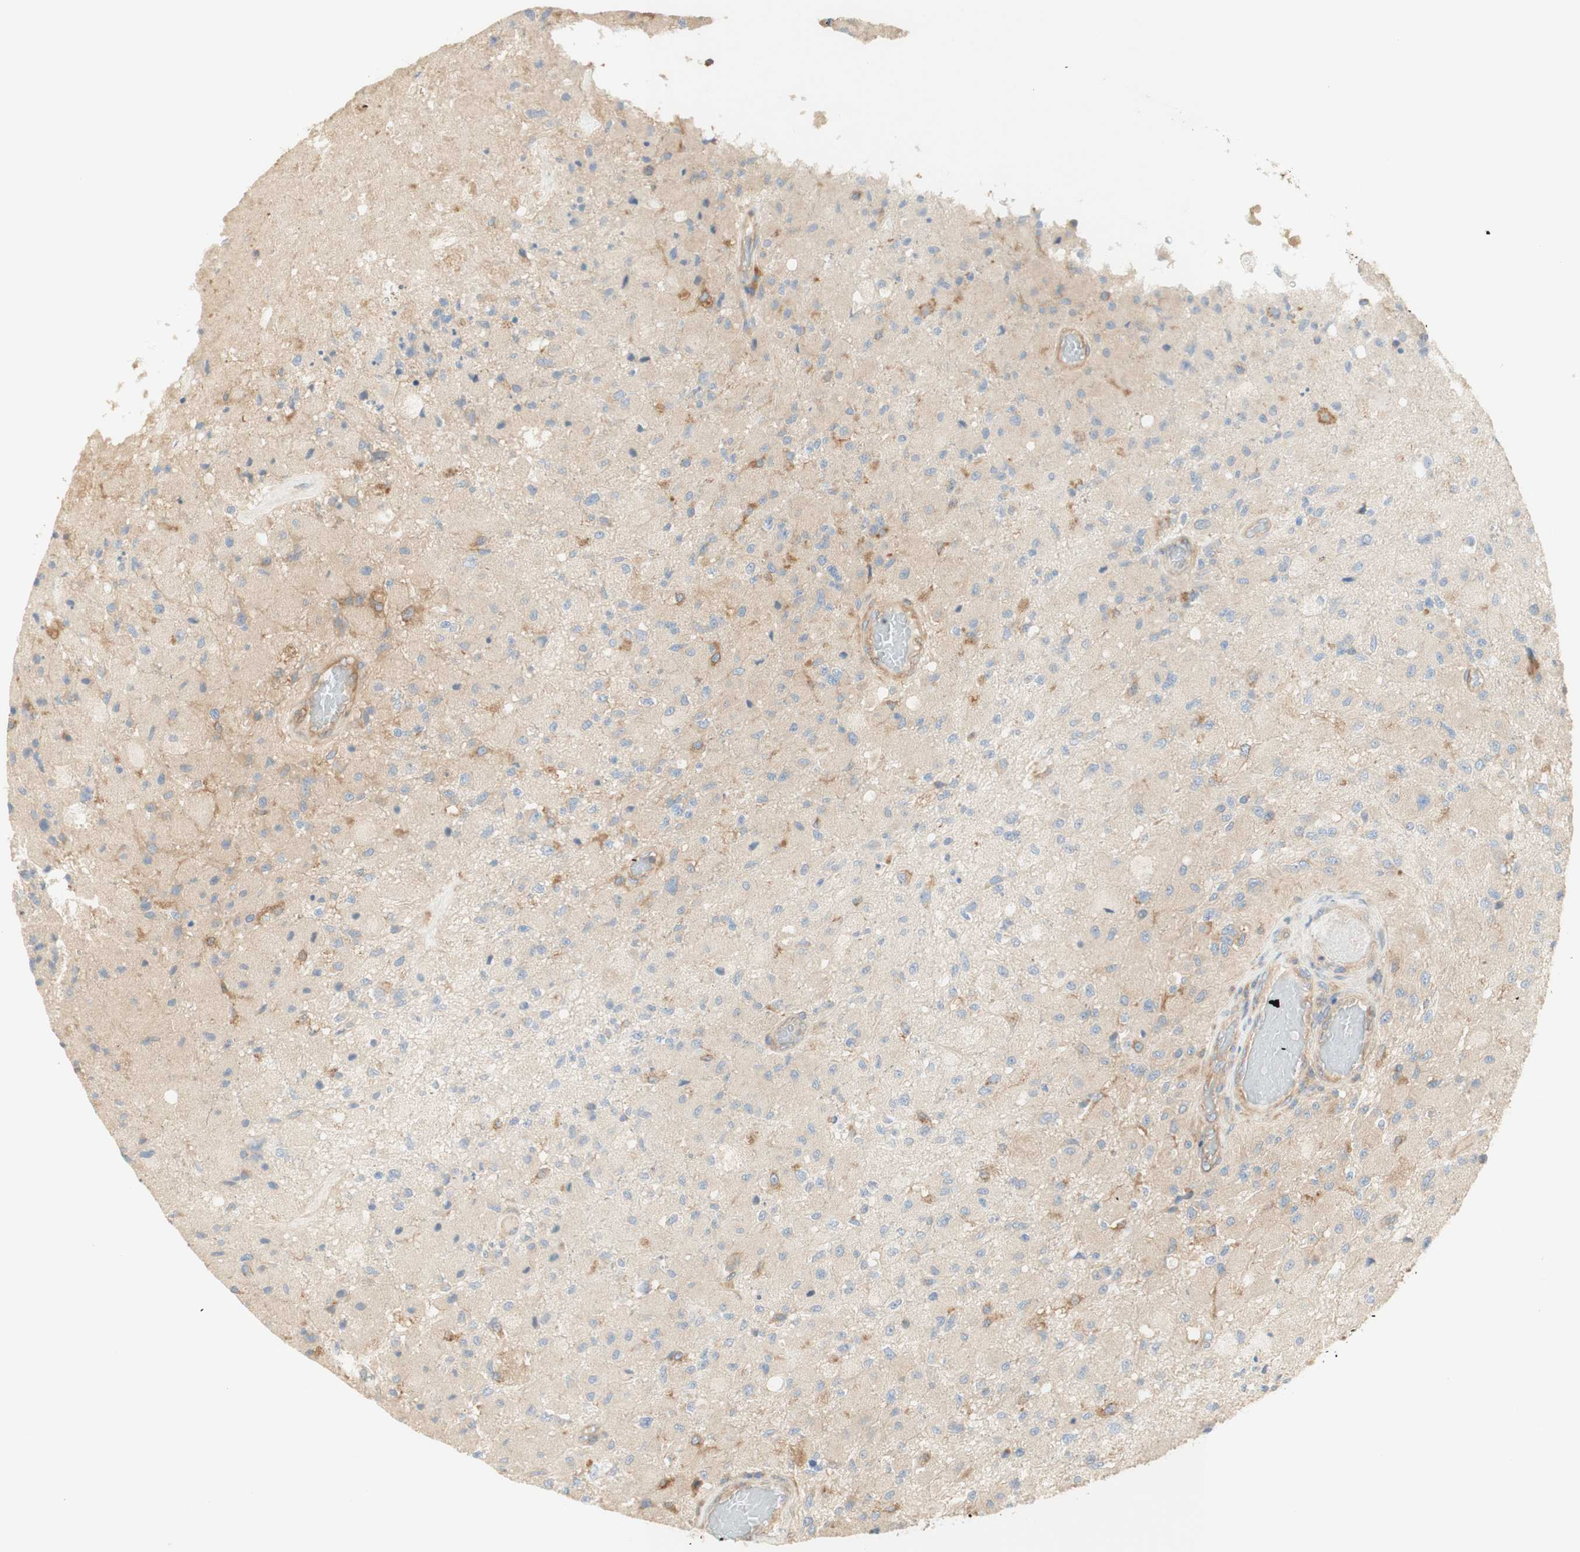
{"staining": {"intensity": "moderate", "quantity": "25%-75%", "location": "cytoplasmic/membranous"}, "tissue": "glioma", "cell_type": "Tumor cells", "image_type": "cancer", "snomed": [{"axis": "morphology", "description": "Normal tissue, NOS"}, {"axis": "morphology", "description": "Glioma, malignant, High grade"}, {"axis": "topography", "description": "Cerebral cortex"}], "caption": "Protein staining exhibits moderate cytoplasmic/membranous staining in about 25%-75% of tumor cells in malignant glioma (high-grade). (DAB (3,3'-diaminobenzidine) = brown stain, brightfield microscopy at high magnification).", "gene": "IKBKG", "patient": {"sex": "male", "age": 77}}